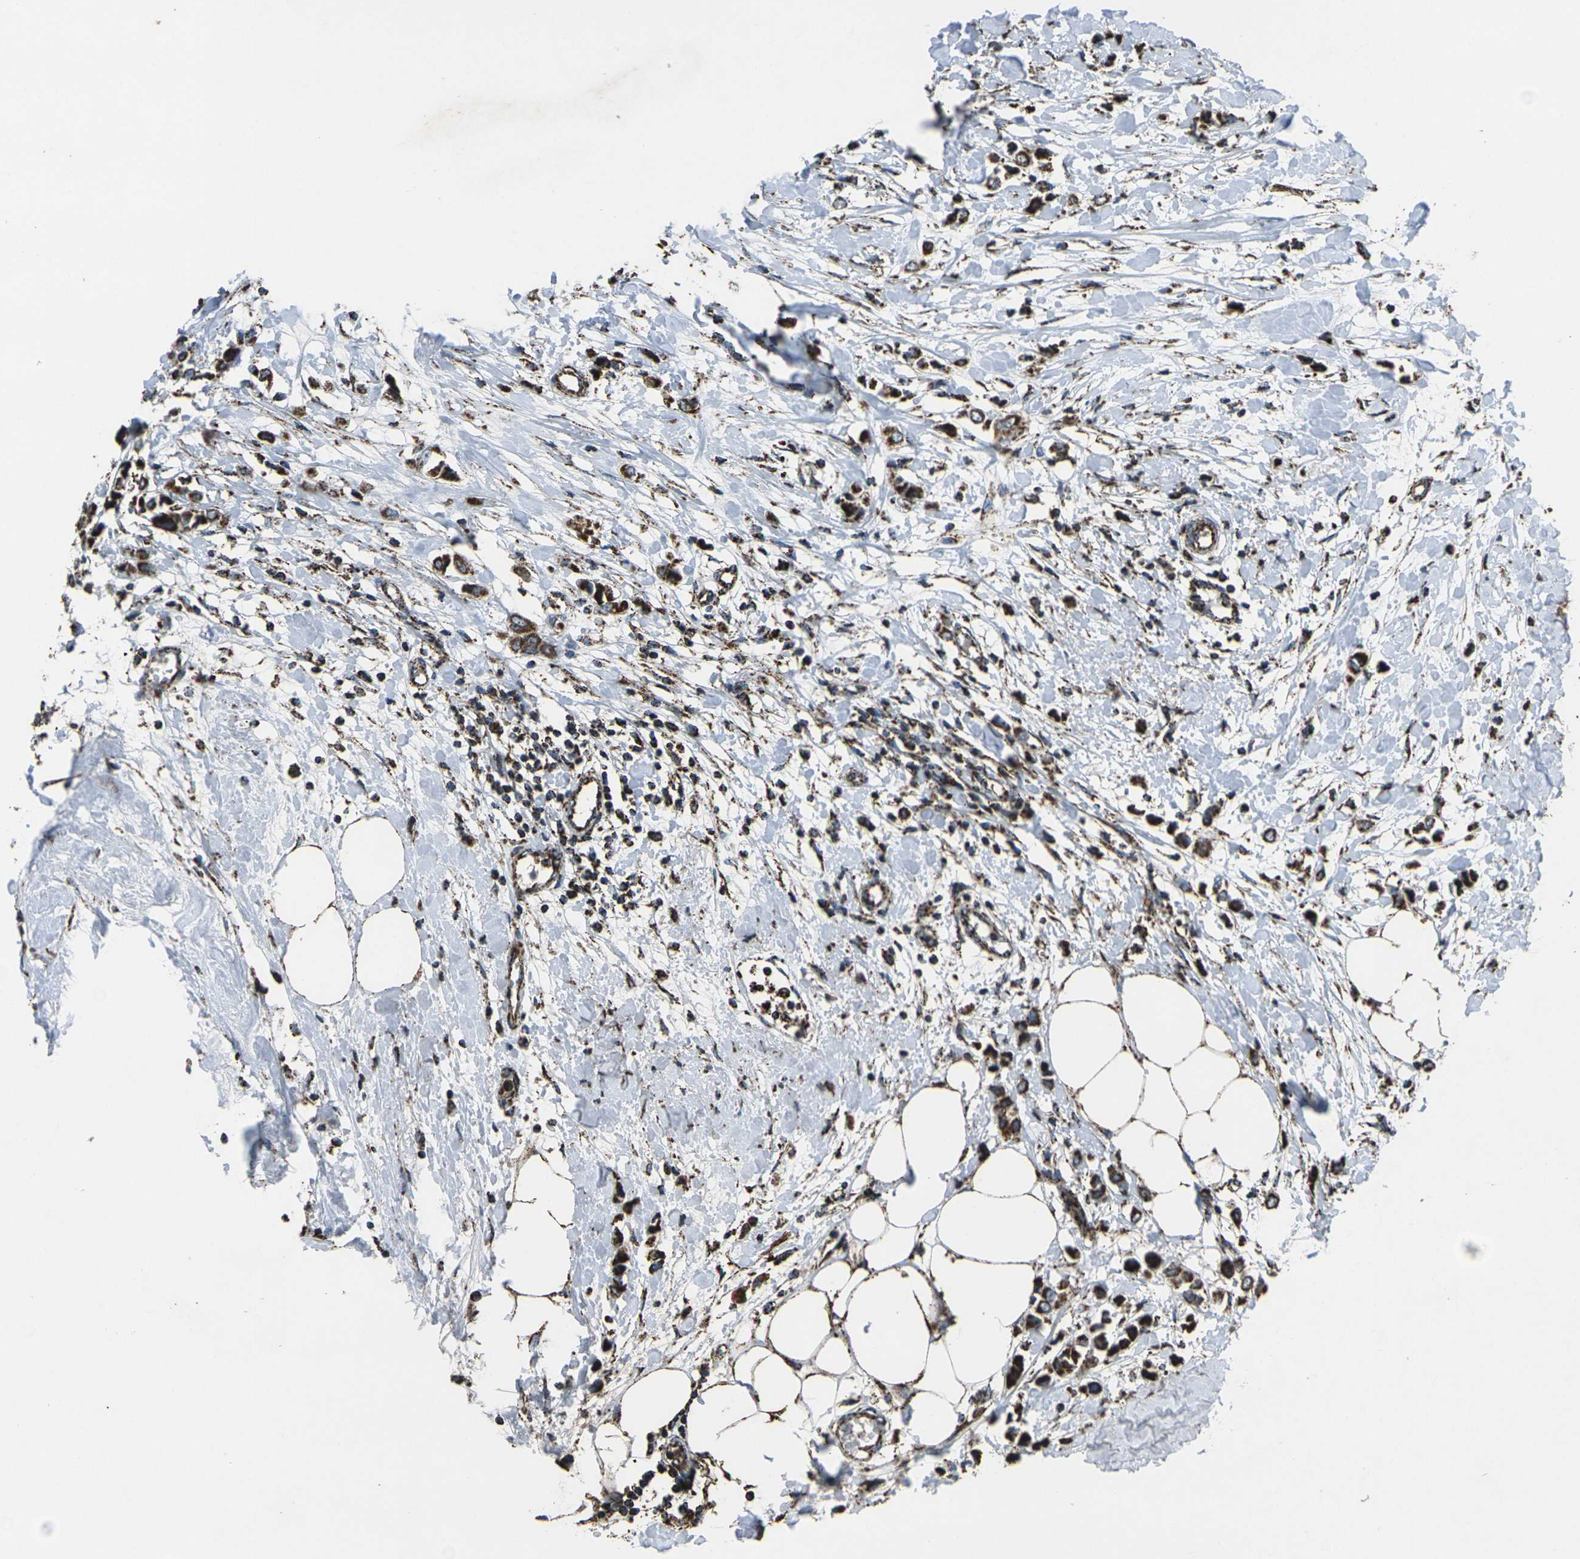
{"staining": {"intensity": "strong", "quantity": ">75%", "location": "cytoplasmic/membranous"}, "tissue": "breast cancer", "cell_type": "Tumor cells", "image_type": "cancer", "snomed": [{"axis": "morphology", "description": "Lobular carcinoma"}, {"axis": "topography", "description": "Breast"}], "caption": "Immunohistochemical staining of breast cancer (lobular carcinoma) shows strong cytoplasmic/membranous protein staining in approximately >75% of tumor cells.", "gene": "KLHL5", "patient": {"sex": "female", "age": 51}}